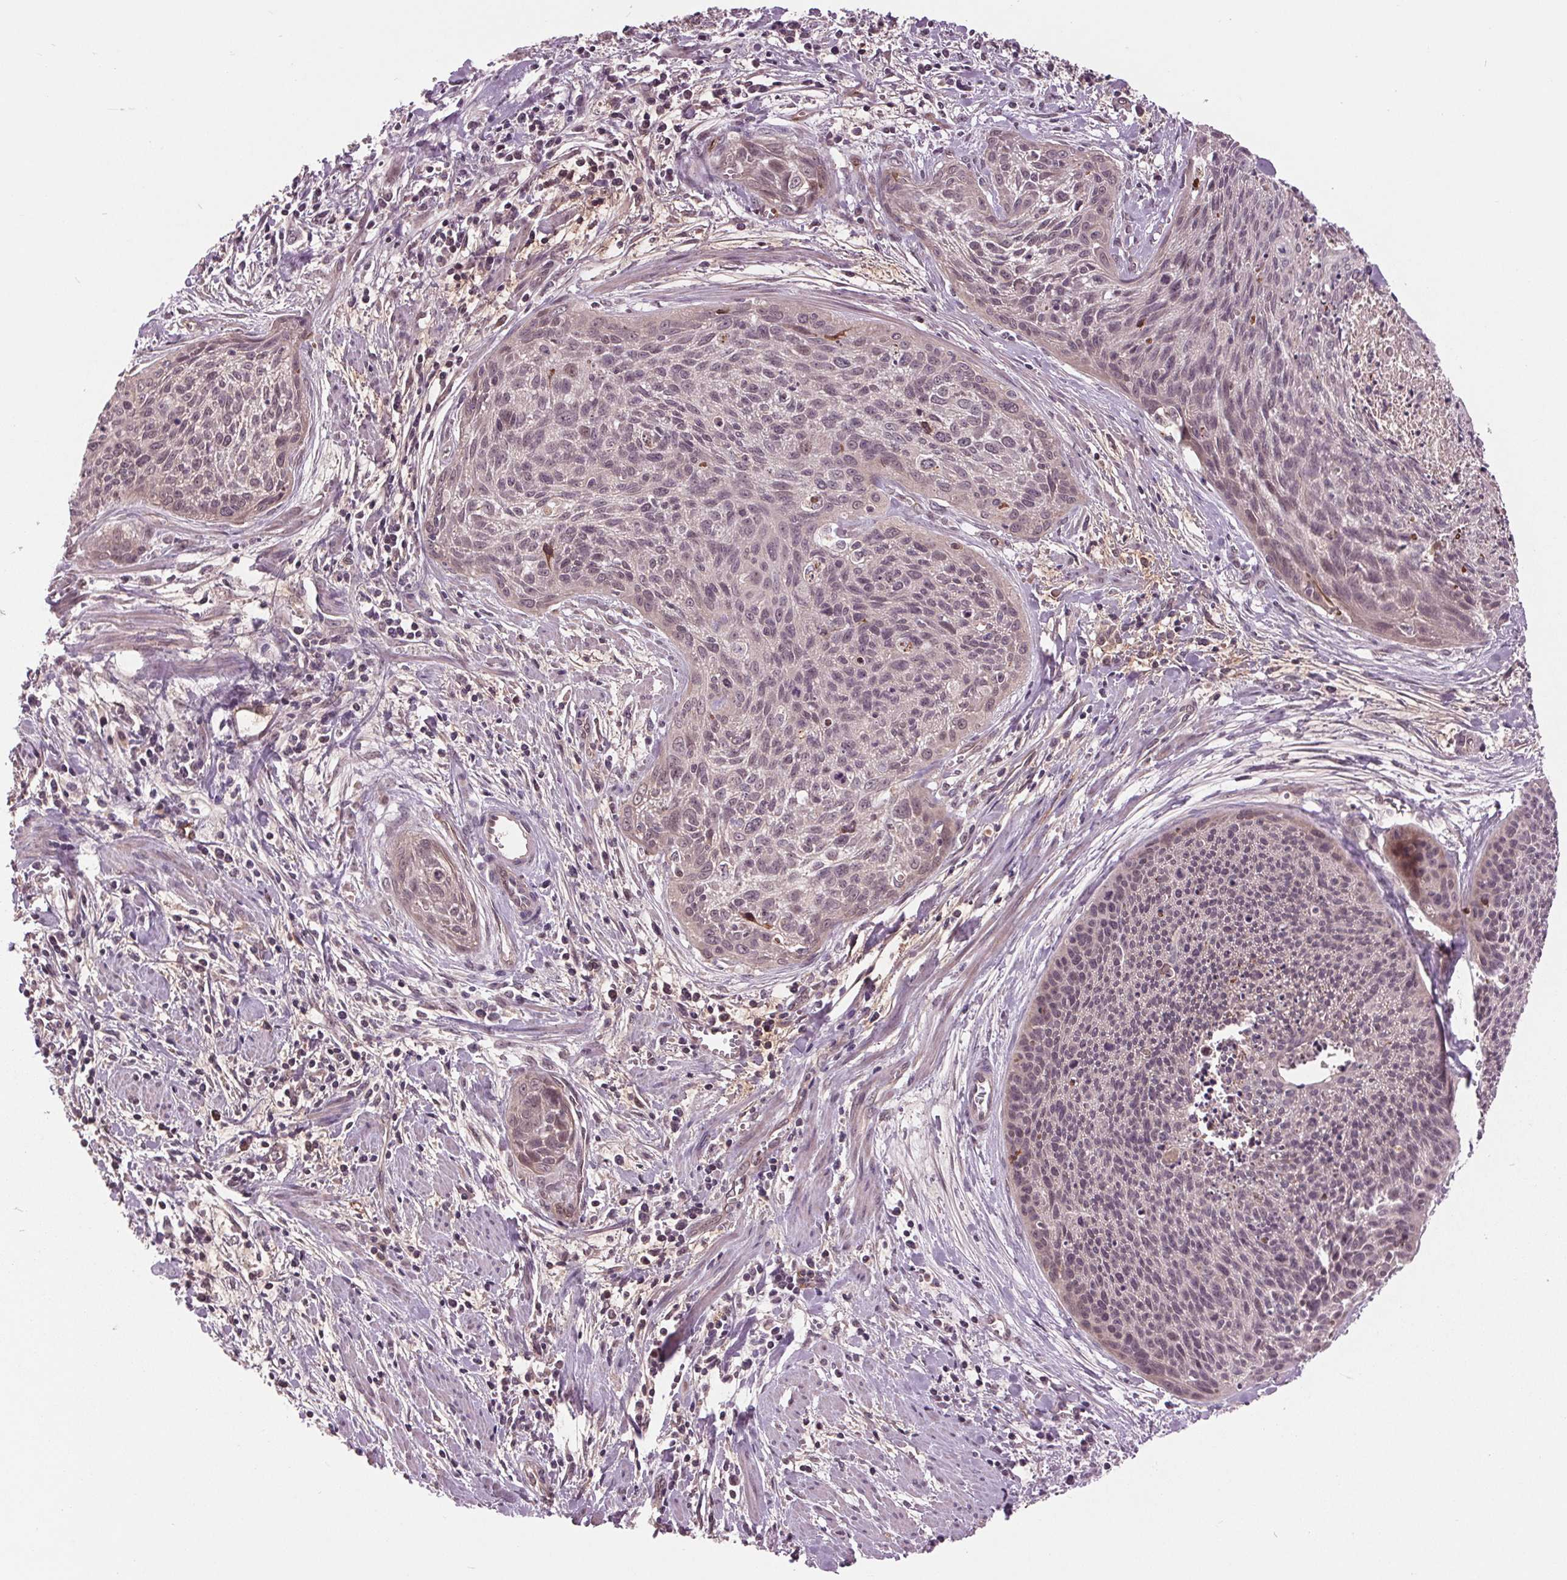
{"staining": {"intensity": "negative", "quantity": "none", "location": "none"}, "tissue": "cervical cancer", "cell_type": "Tumor cells", "image_type": "cancer", "snomed": [{"axis": "morphology", "description": "Squamous cell carcinoma, NOS"}, {"axis": "topography", "description": "Cervix"}], "caption": "IHC image of neoplastic tissue: human cervical cancer stained with DAB (3,3'-diaminobenzidine) displays no significant protein positivity in tumor cells.", "gene": "MAPK8", "patient": {"sex": "female", "age": 55}}